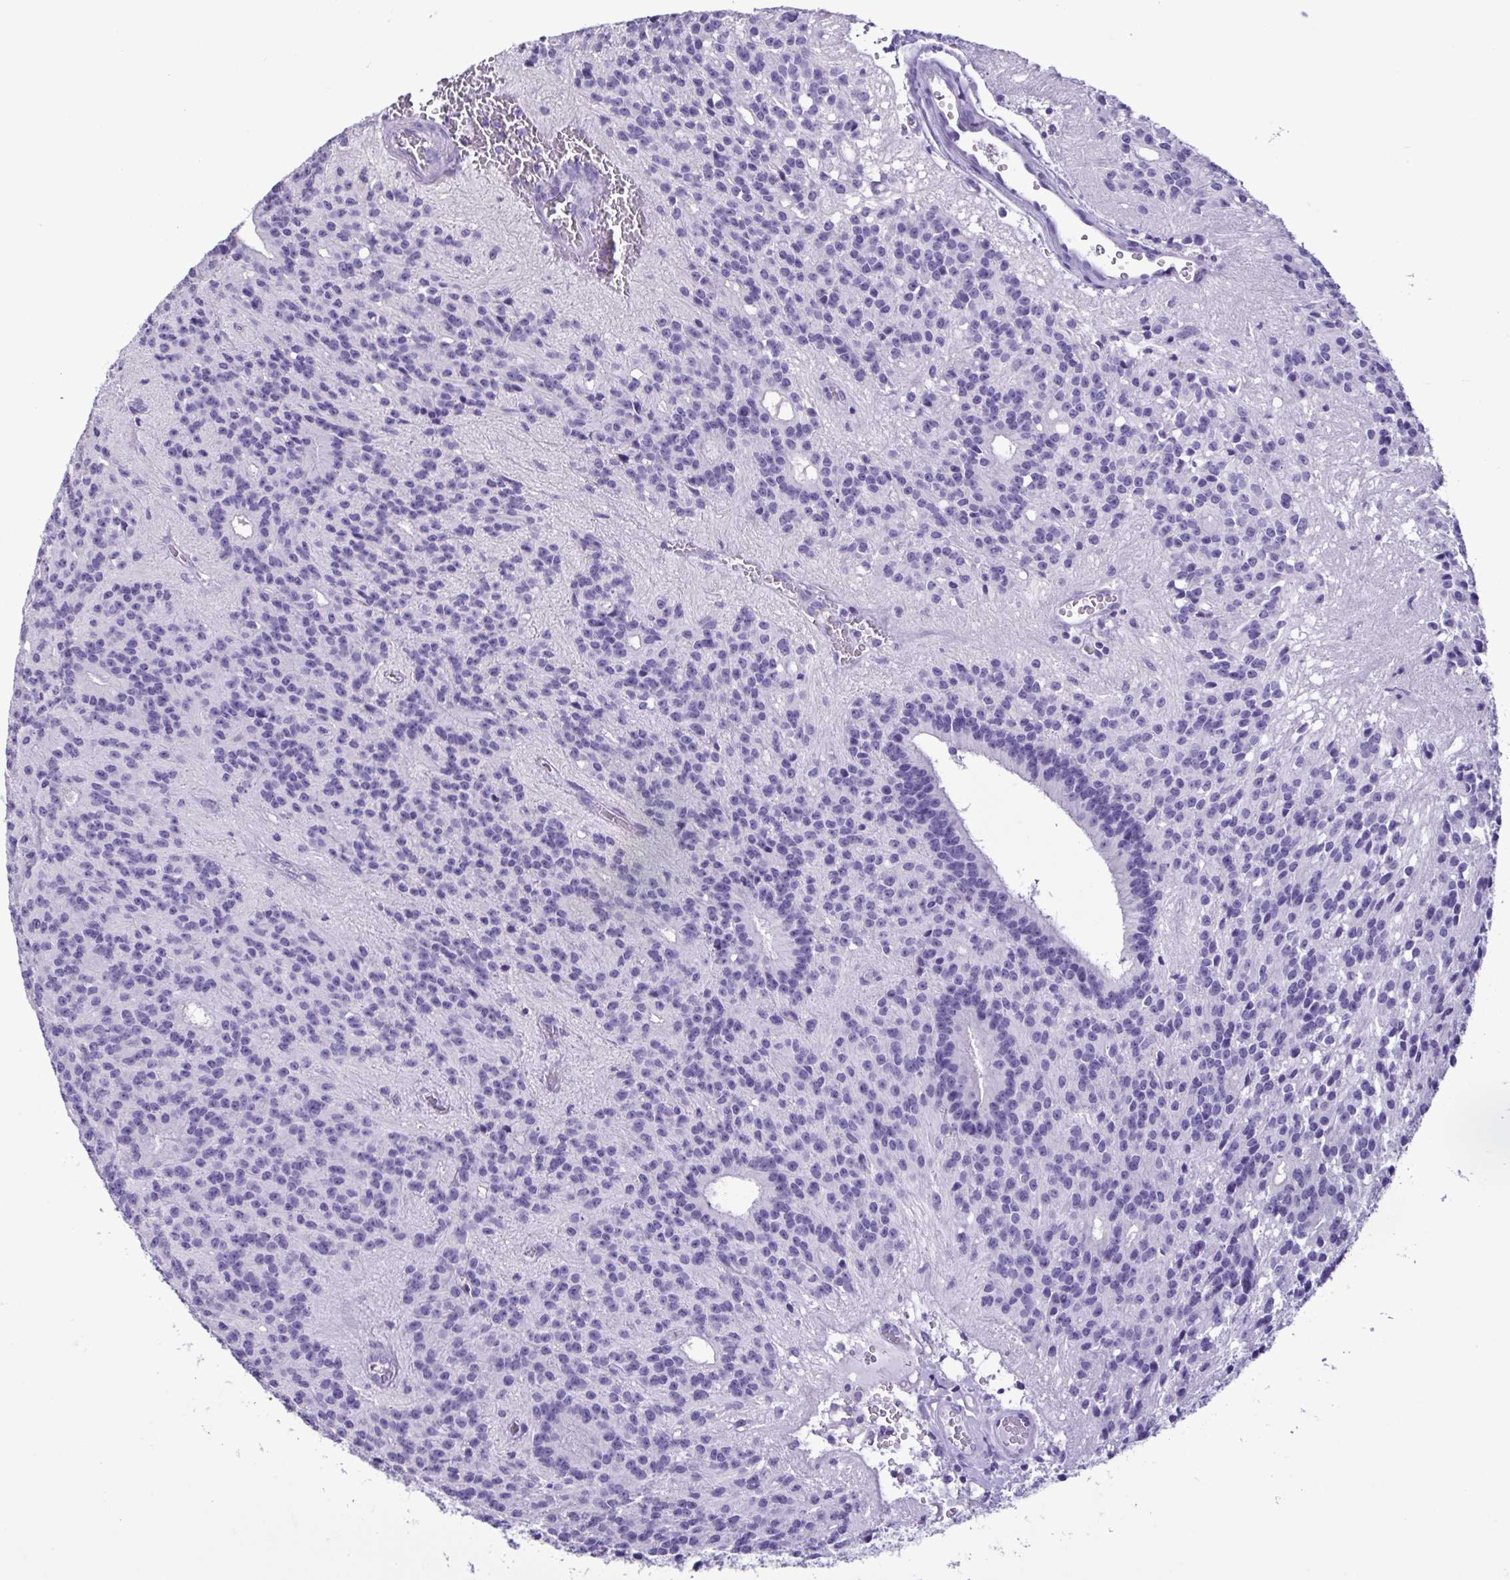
{"staining": {"intensity": "negative", "quantity": "none", "location": "none"}, "tissue": "glioma", "cell_type": "Tumor cells", "image_type": "cancer", "snomed": [{"axis": "morphology", "description": "Glioma, malignant, Low grade"}, {"axis": "topography", "description": "Brain"}], "caption": "High magnification brightfield microscopy of glioma stained with DAB (3,3'-diaminobenzidine) (brown) and counterstained with hematoxylin (blue): tumor cells show no significant expression.", "gene": "CBY2", "patient": {"sex": "male", "age": 31}}